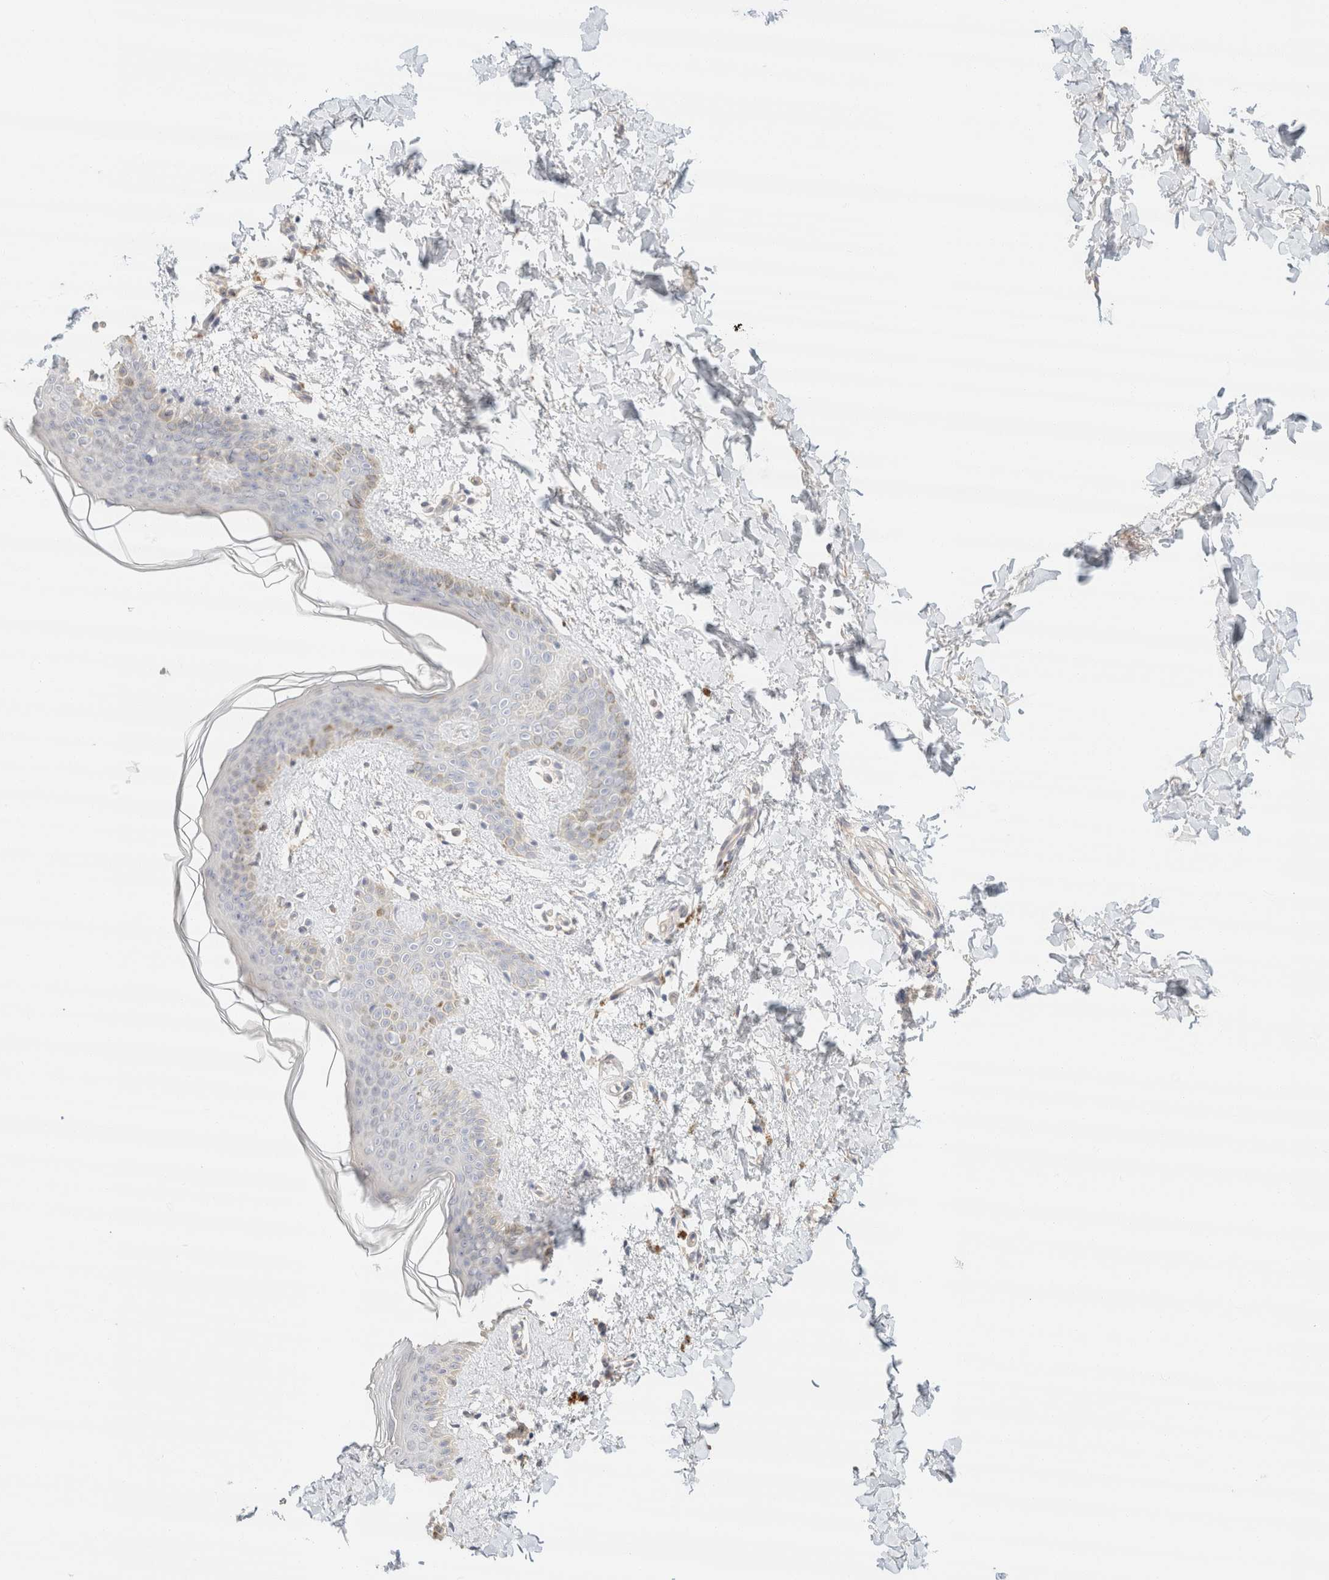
{"staining": {"intensity": "negative", "quantity": "none", "location": "none"}, "tissue": "skin", "cell_type": "Fibroblasts", "image_type": "normal", "snomed": [{"axis": "morphology", "description": "Normal tissue, NOS"}, {"axis": "topography", "description": "Skin"}], "caption": "Protein analysis of normal skin displays no significant expression in fibroblasts. (Immunohistochemistry, brightfield microscopy, high magnification).", "gene": "CSNK1E", "patient": {"sex": "female", "age": 46}}